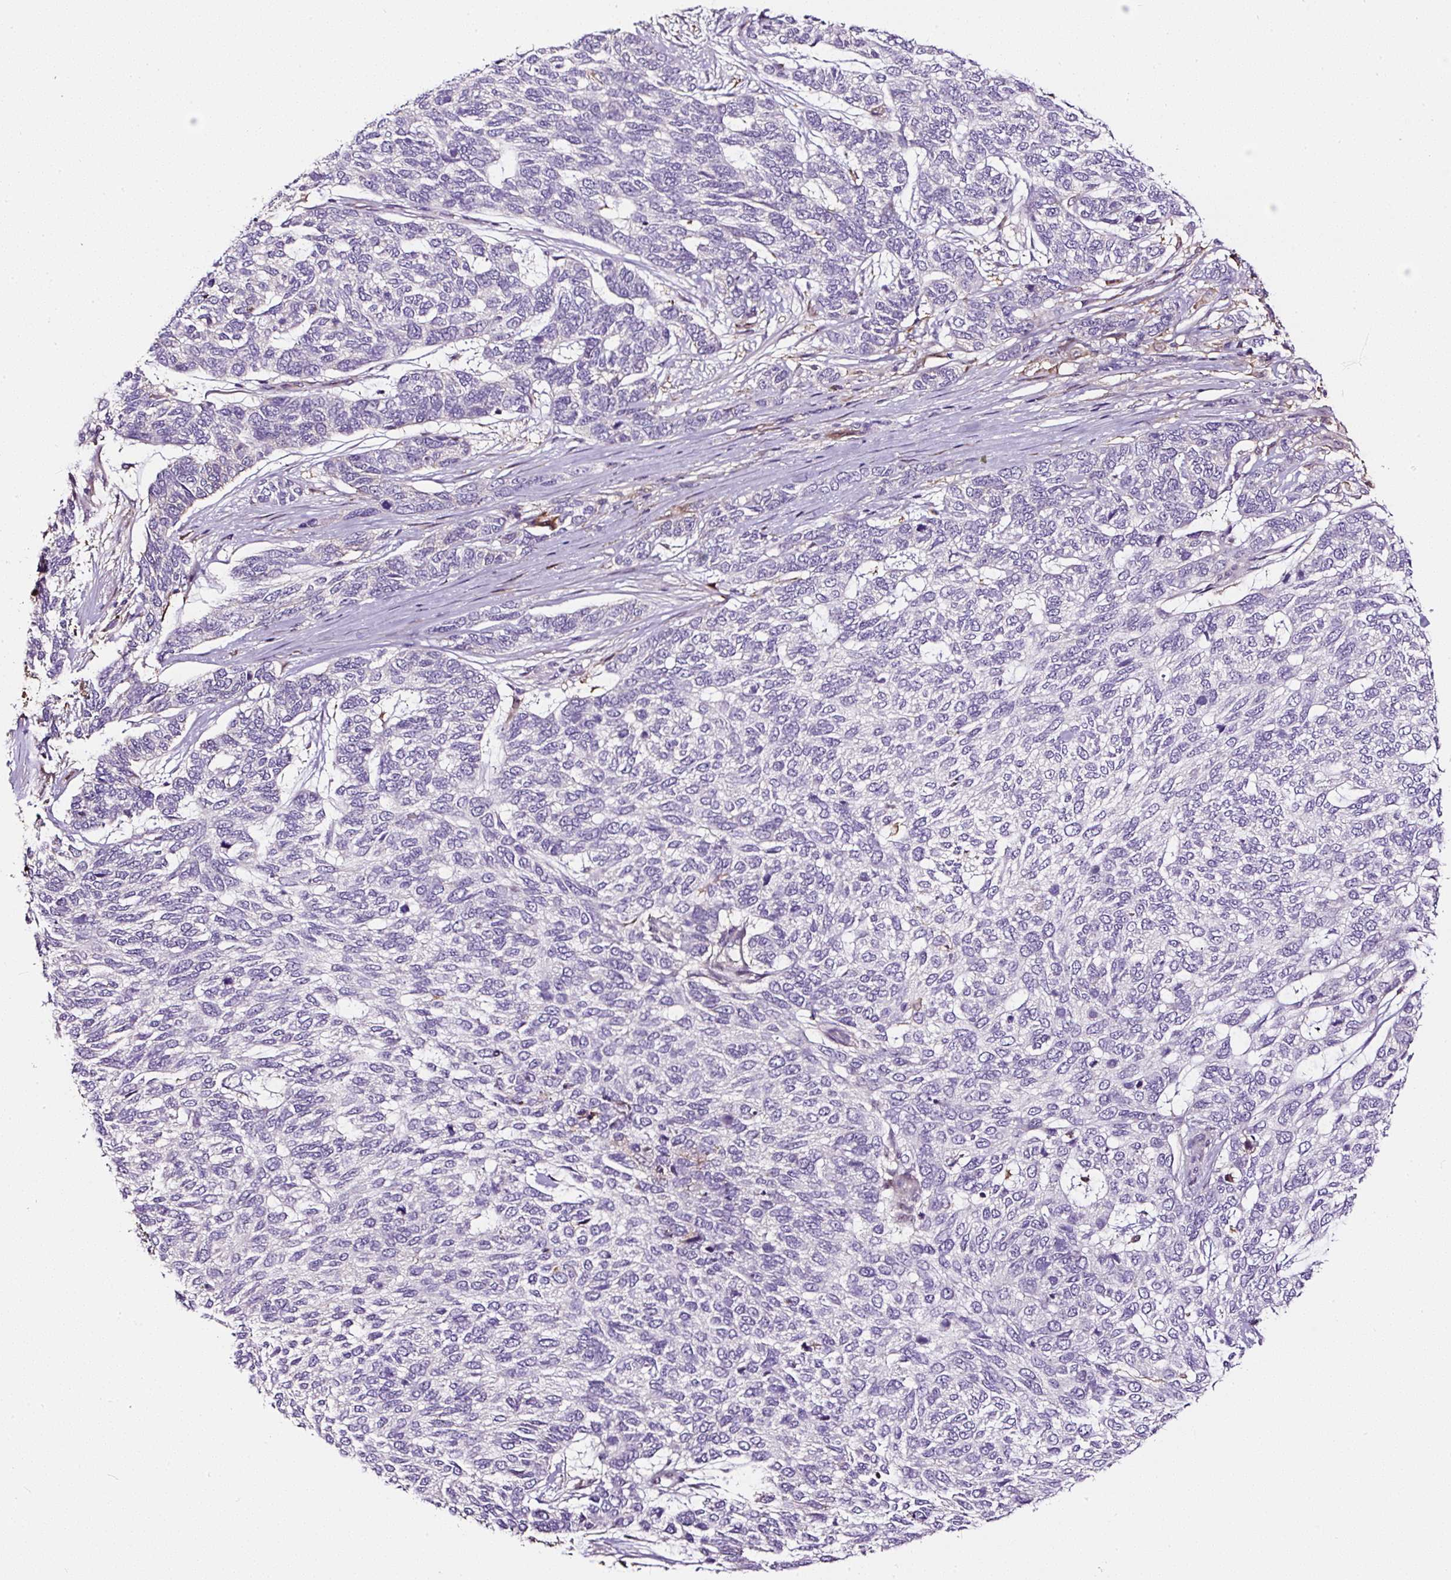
{"staining": {"intensity": "negative", "quantity": "none", "location": "none"}, "tissue": "skin cancer", "cell_type": "Tumor cells", "image_type": "cancer", "snomed": [{"axis": "morphology", "description": "Basal cell carcinoma"}, {"axis": "topography", "description": "Skin"}], "caption": "DAB immunohistochemical staining of human basal cell carcinoma (skin) demonstrates no significant staining in tumor cells.", "gene": "LRRC24", "patient": {"sex": "female", "age": 65}}